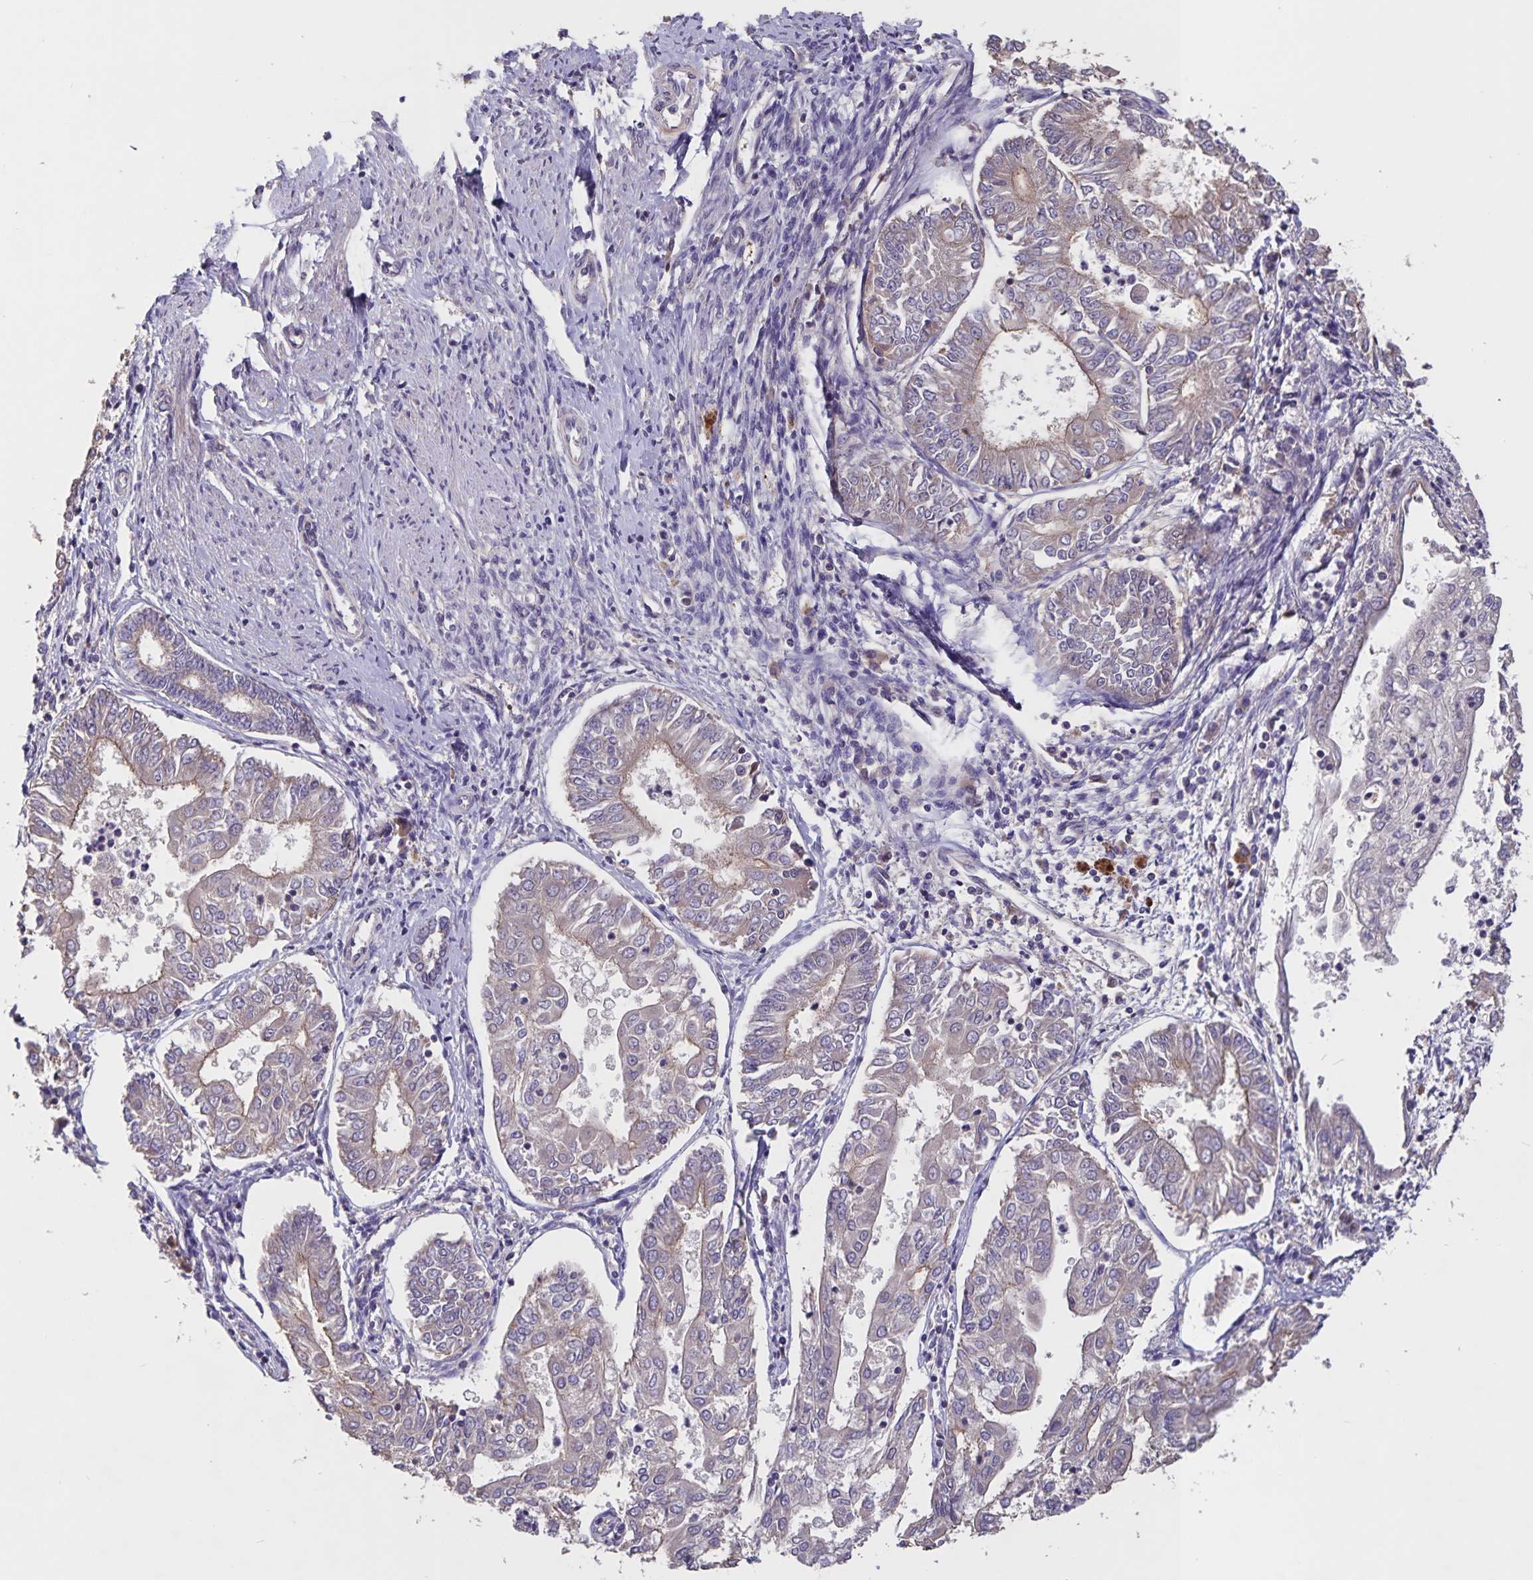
{"staining": {"intensity": "weak", "quantity": "<25%", "location": "cytoplasmic/membranous"}, "tissue": "endometrial cancer", "cell_type": "Tumor cells", "image_type": "cancer", "snomed": [{"axis": "morphology", "description": "Adenocarcinoma, NOS"}, {"axis": "topography", "description": "Endometrium"}], "caption": "DAB immunohistochemical staining of human endometrial cancer displays no significant positivity in tumor cells.", "gene": "FBXL16", "patient": {"sex": "female", "age": 68}}